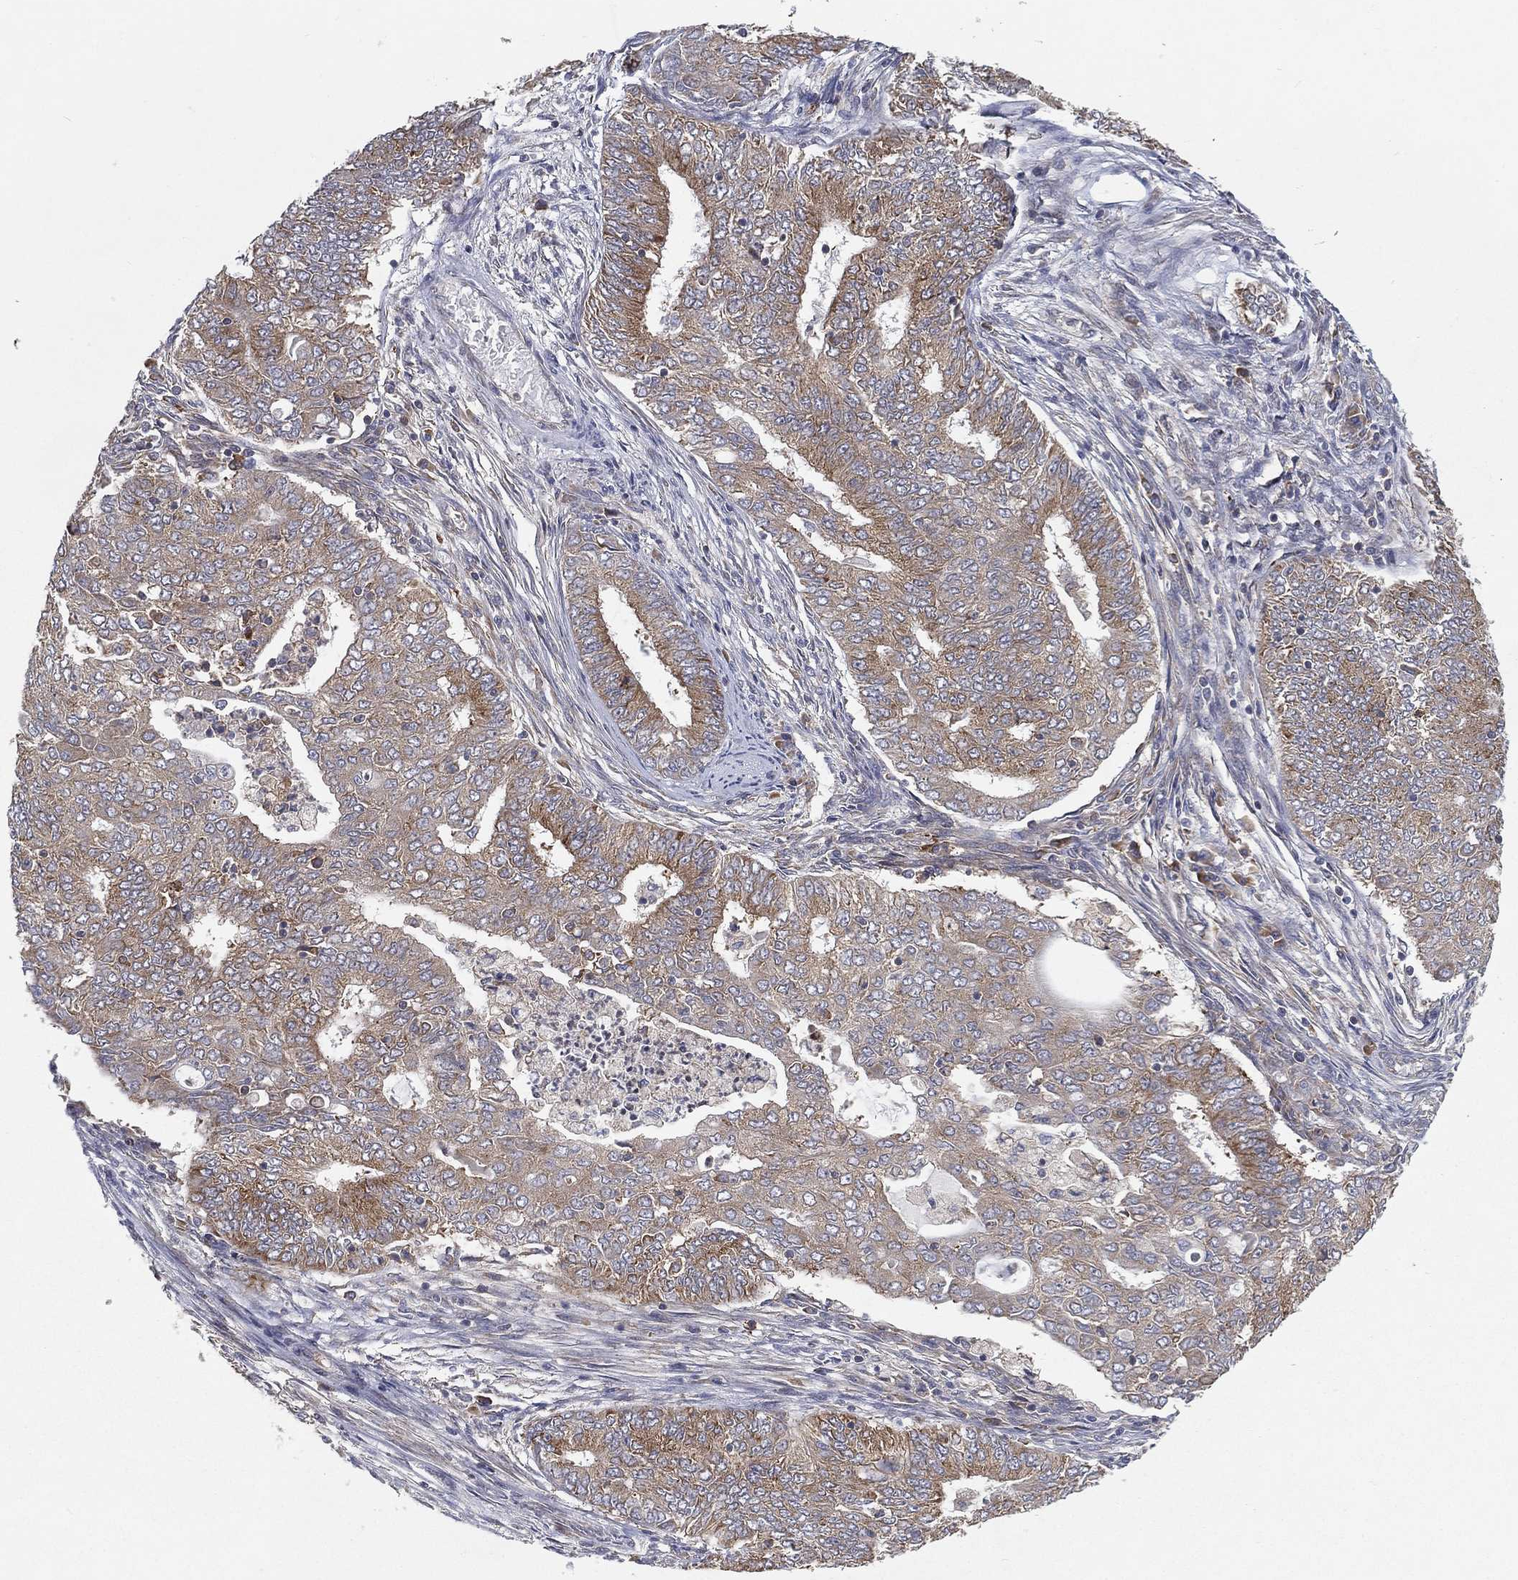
{"staining": {"intensity": "moderate", "quantity": "<25%", "location": "cytoplasmic/membranous"}, "tissue": "endometrial cancer", "cell_type": "Tumor cells", "image_type": "cancer", "snomed": [{"axis": "morphology", "description": "Adenocarcinoma, NOS"}, {"axis": "topography", "description": "Endometrium"}], "caption": "Moderate cytoplasmic/membranous protein positivity is seen in about <25% of tumor cells in adenocarcinoma (endometrial).", "gene": "TMTC4", "patient": {"sex": "female", "age": 62}}